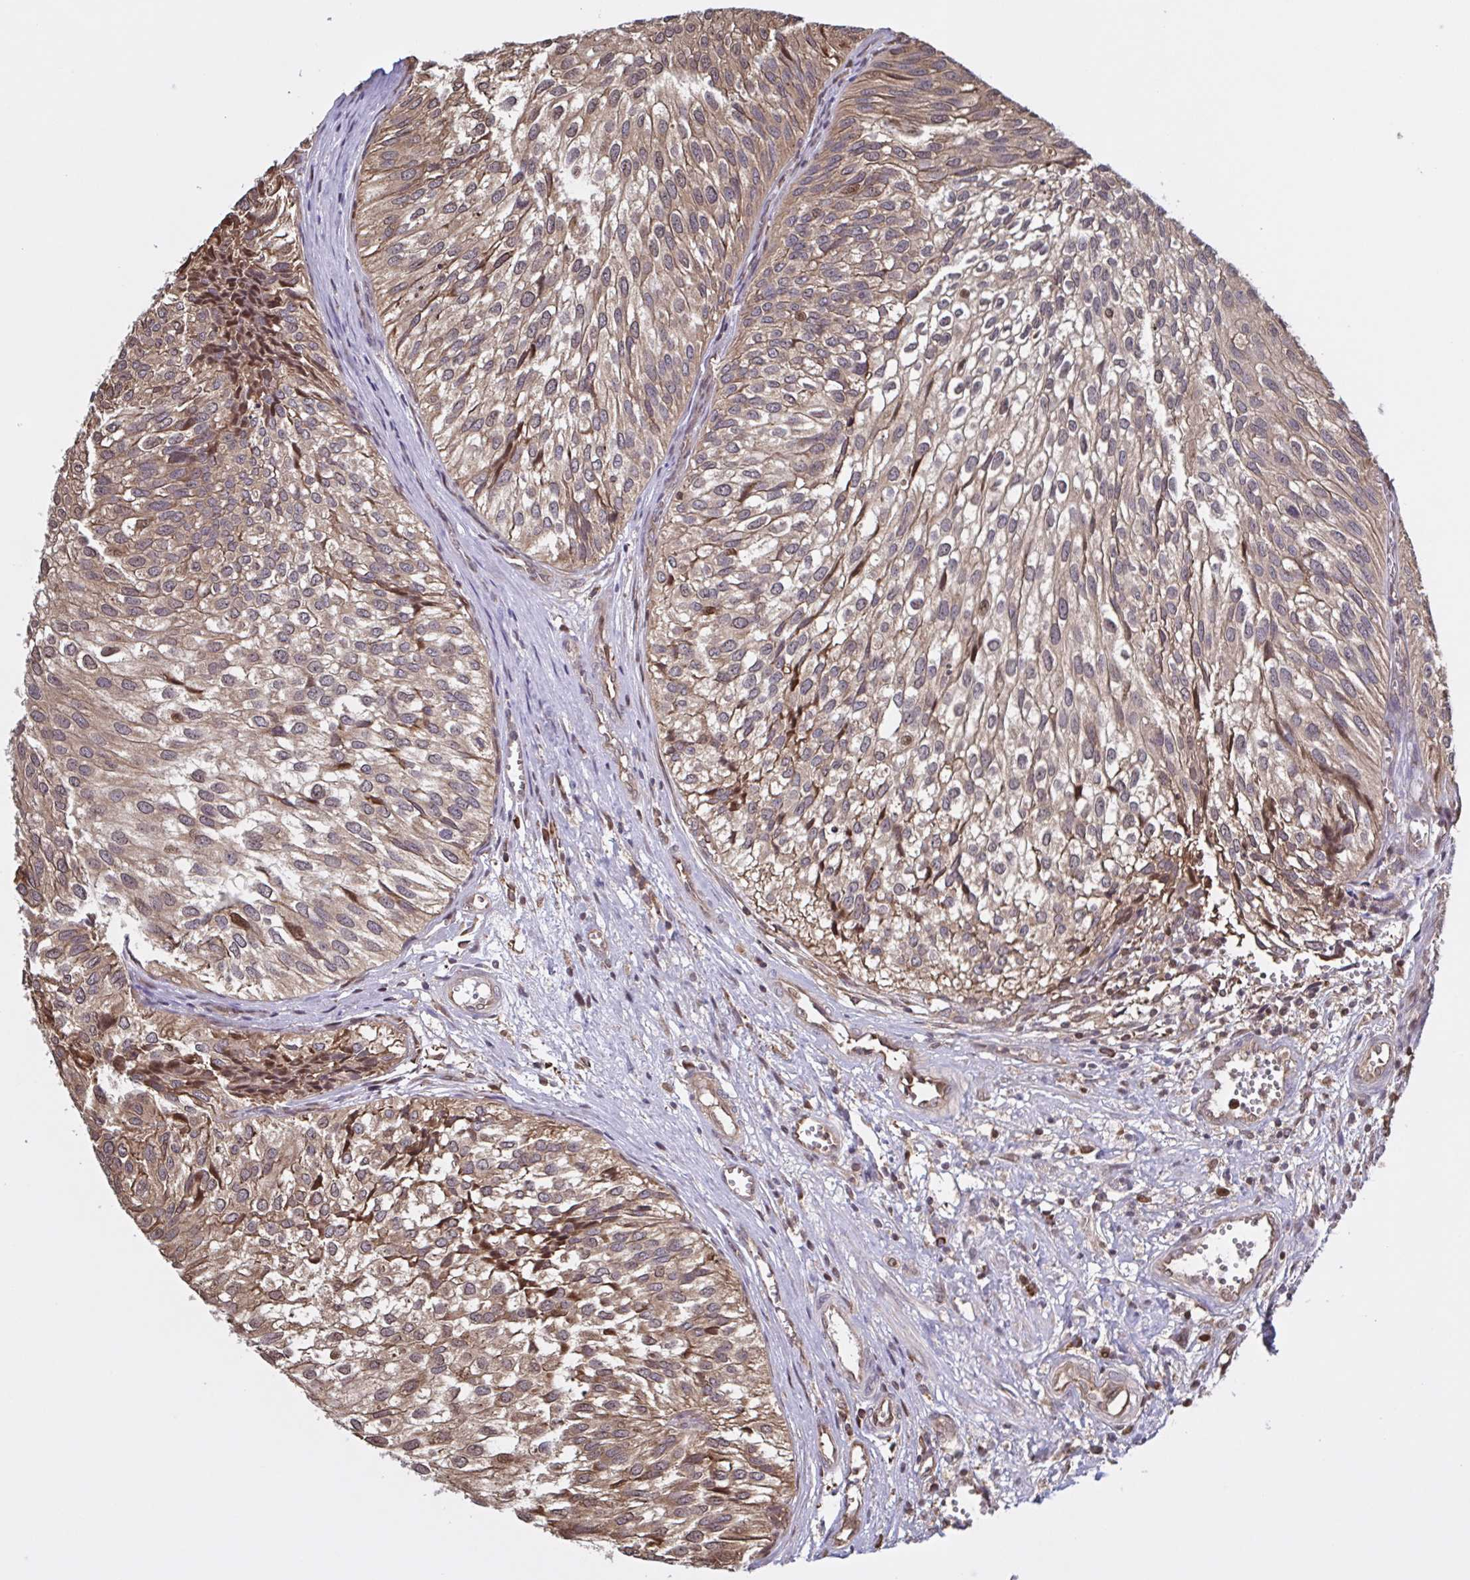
{"staining": {"intensity": "moderate", "quantity": ">75%", "location": "cytoplasmic/membranous,nuclear"}, "tissue": "urothelial cancer", "cell_type": "Tumor cells", "image_type": "cancer", "snomed": [{"axis": "morphology", "description": "Urothelial carcinoma, Low grade"}, {"axis": "topography", "description": "Urinary bladder"}], "caption": "Immunohistochemical staining of human urothelial cancer displays moderate cytoplasmic/membranous and nuclear protein staining in approximately >75% of tumor cells.", "gene": "SEC63", "patient": {"sex": "male", "age": 91}}